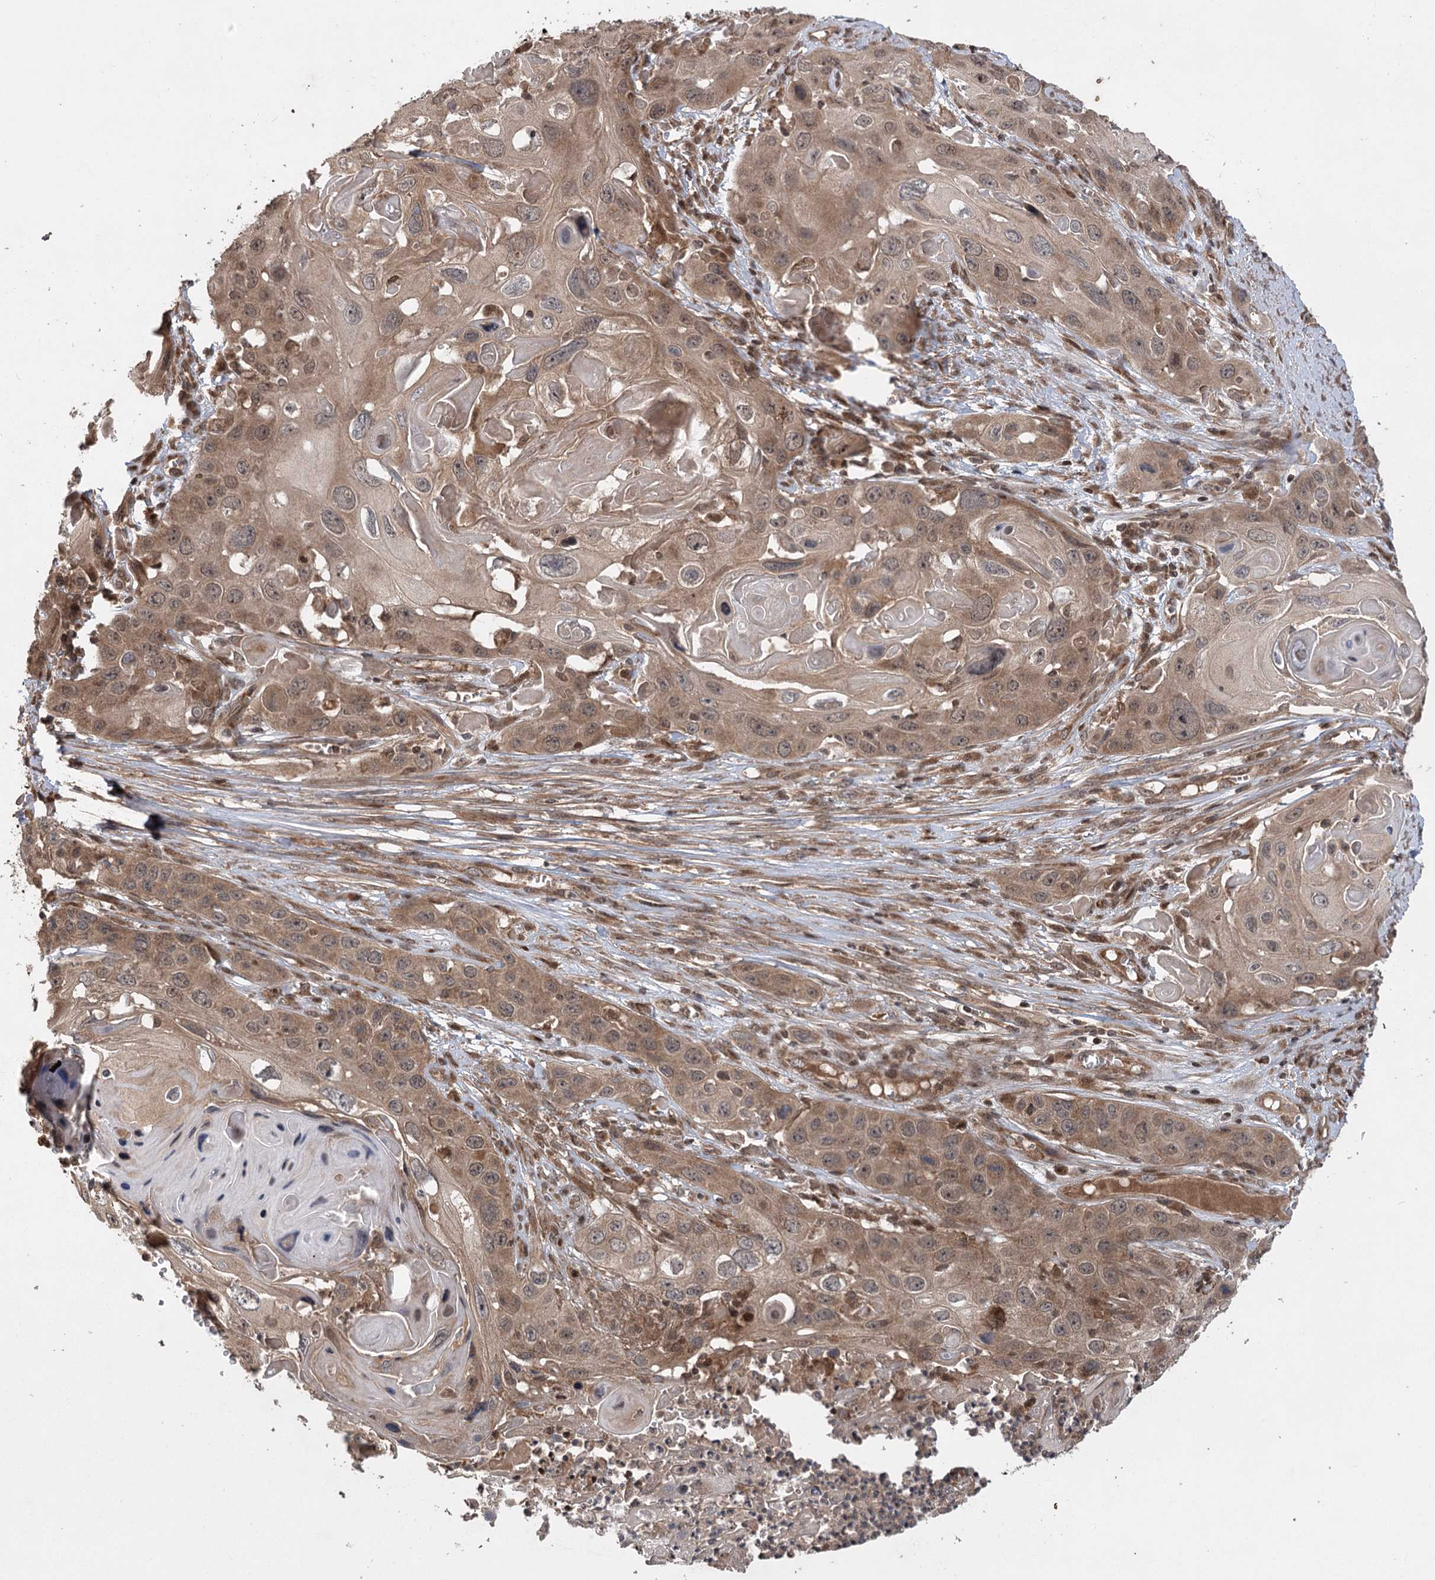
{"staining": {"intensity": "moderate", "quantity": ">75%", "location": "cytoplasmic/membranous"}, "tissue": "skin cancer", "cell_type": "Tumor cells", "image_type": "cancer", "snomed": [{"axis": "morphology", "description": "Squamous cell carcinoma, NOS"}, {"axis": "topography", "description": "Skin"}], "caption": "Immunohistochemistry of human skin cancer displays medium levels of moderate cytoplasmic/membranous expression in approximately >75% of tumor cells.", "gene": "INSIG2", "patient": {"sex": "male", "age": 55}}